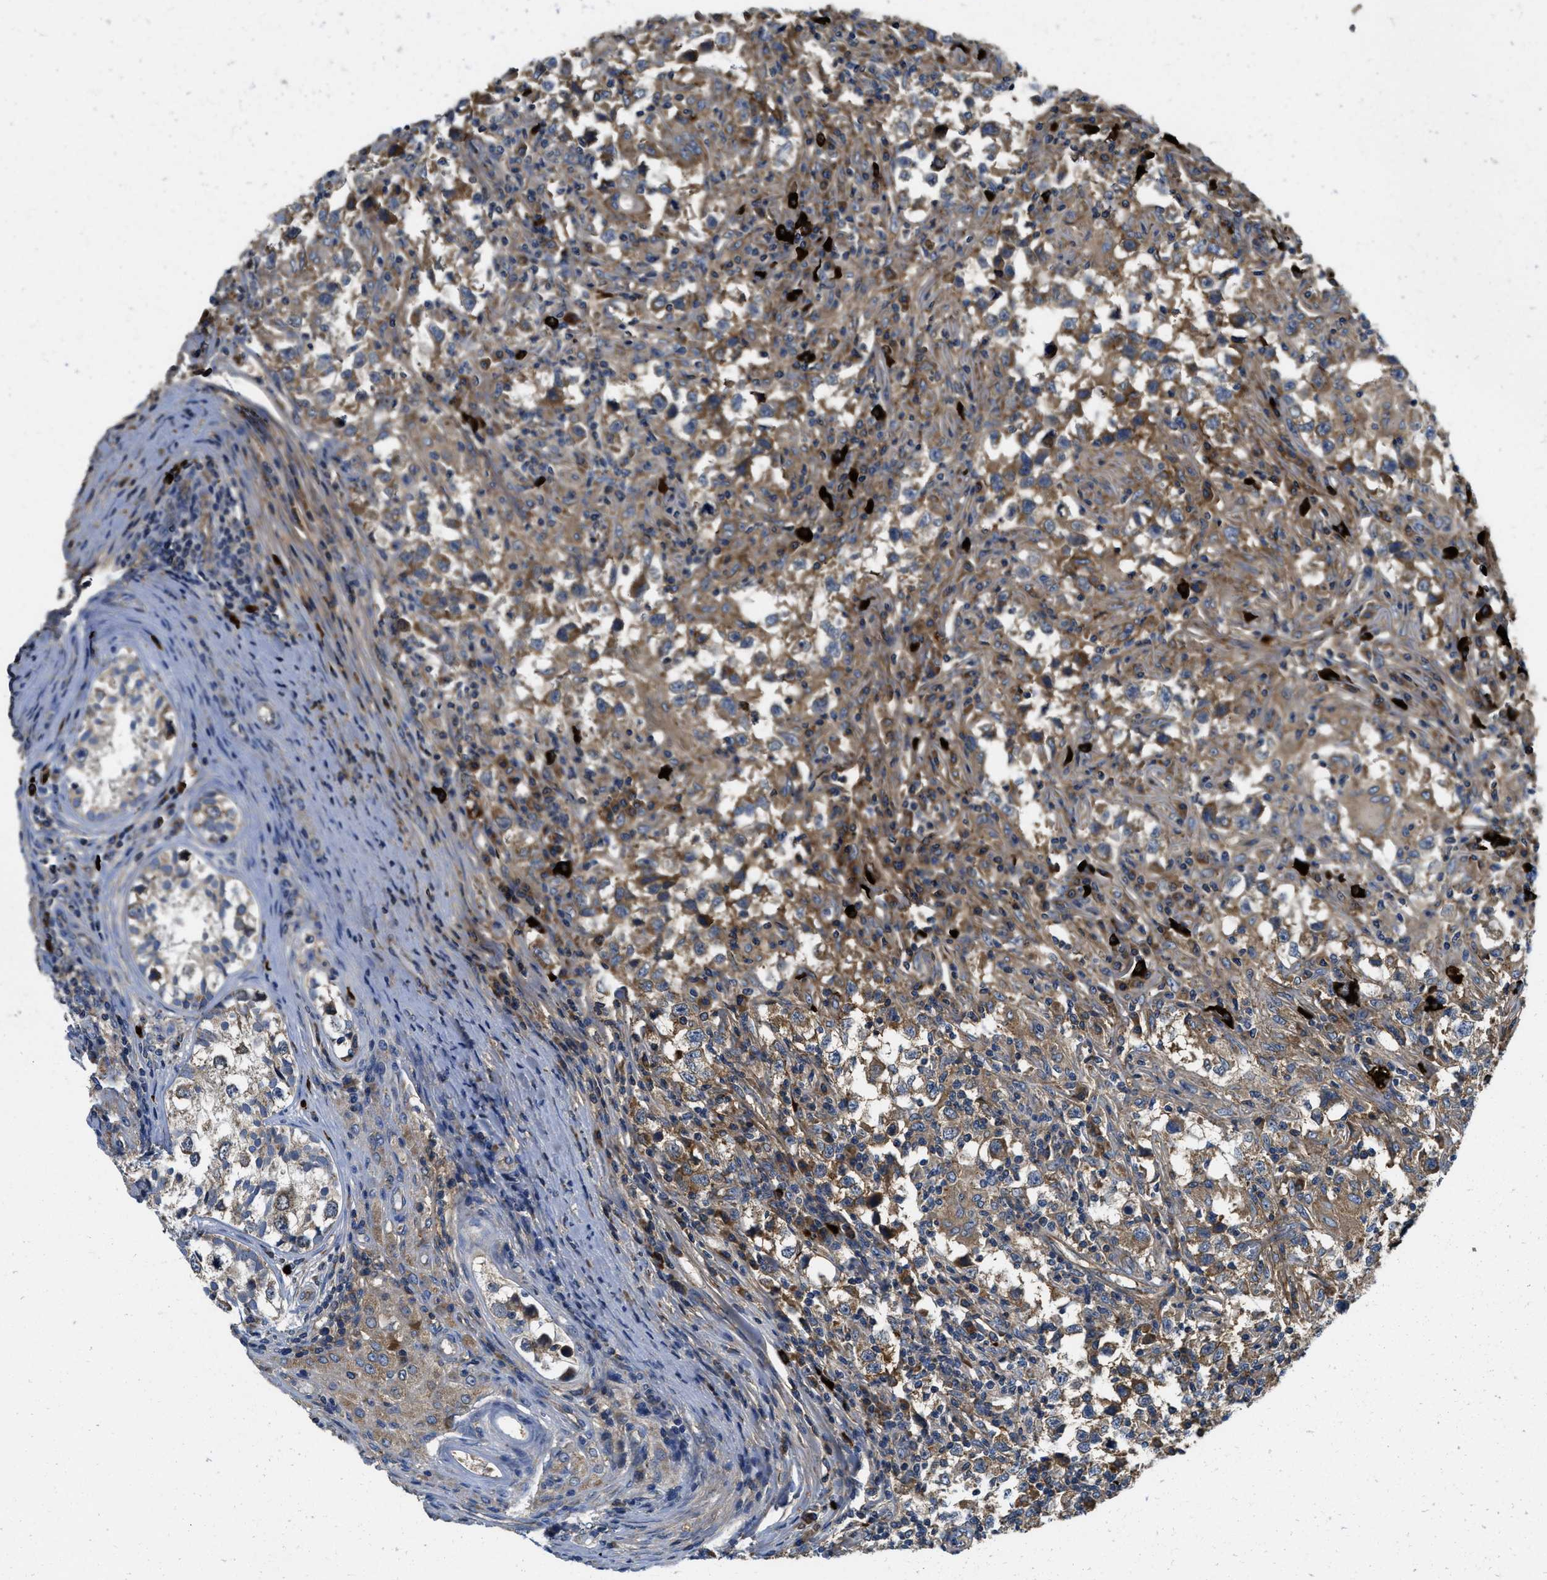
{"staining": {"intensity": "moderate", "quantity": ">75%", "location": "cytoplasmic/membranous"}, "tissue": "testis cancer", "cell_type": "Tumor cells", "image_type": "cancer", "snomed": [{"axis": "morphology", "description": "Carcinoma, Embryonal, NOS"}, {"axis": "topography", "description": "Testis"}], "caption": "Testis cancer stained with a brown dye displays moderate cytoplasmic/membranous positive expression in about >75% of tumor cells.", "gene": "GALK1", "patient": {"sex": "male", "age": 21}}